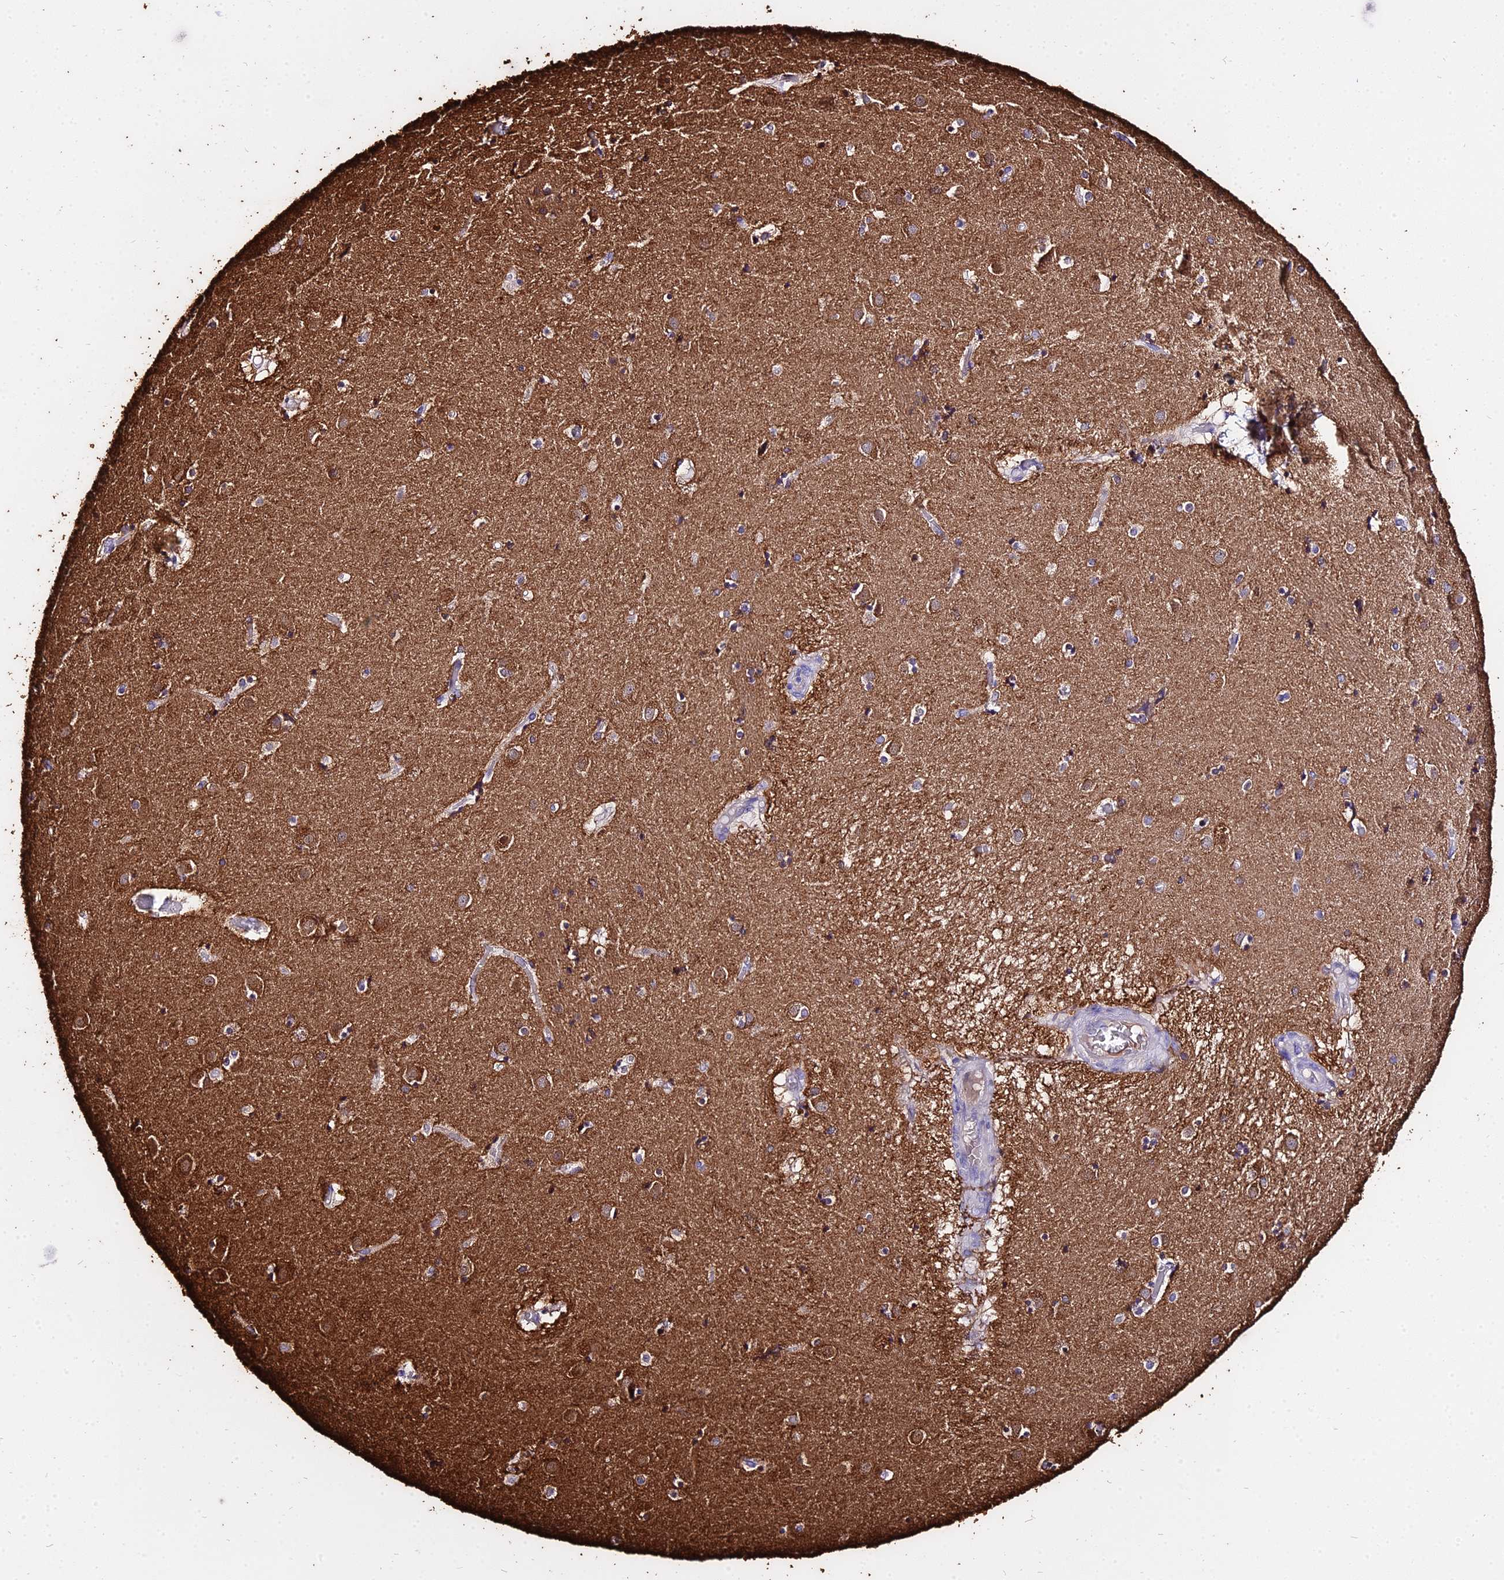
{"staining": {"intensity": "moderate", "quantity": "25%-75%", "location": "cytoplasmic/membranous"}, "tissue": "caudate", "cell_type": "Glial cells", "image_type": "normal", "snomed": [{"axis": "morphology", "description": "Normal tissue, NOS"}, {"axis": "topography", "description": "Lateral ventricle wall"}], "caption": "Immunohistochemical staining of benign human caudate exhibits 25%-75% levels of moderate cytoplasmic/membranous protein expression in approximately 25%-75% of glial cells. The staining is performed using DAB brown chromogen to label protein expression. The nuclei are counter-stained blue using hematoxylin.", "gene": "TUBA1A", "patient": {"sex": "male", "age": 70}}